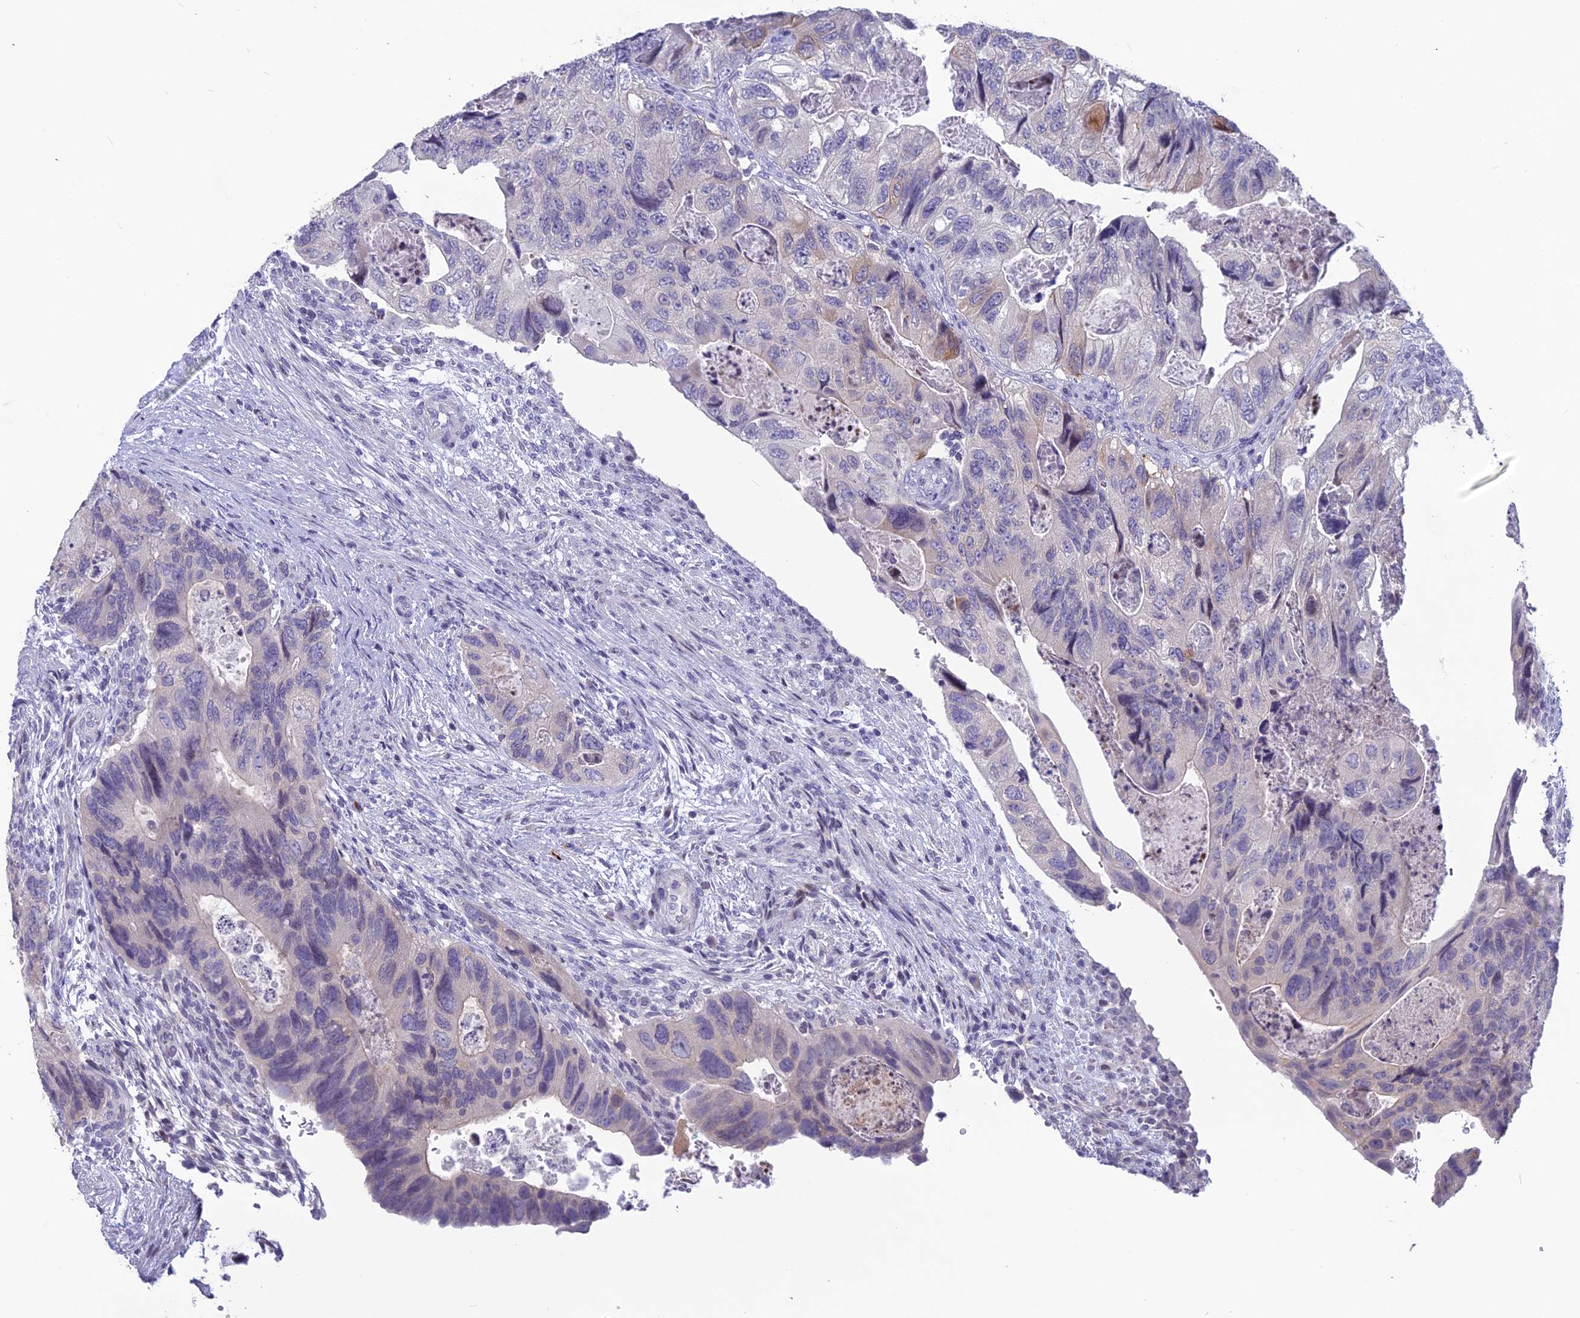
{"staining": {"intensity": "moderate", "quantity": "<25%", "location": "cytoplasmic/membranous"}, "tissue": "colorectal cancer", "cell_type": "Tumor cells", "image_type": "cancer", "snomed": [{"axis": "morphology", "description": "Adenocarcinoma, NOS"}, {"axis": "topography", "description": "Rectum"}], "caption": "Immunohistochemical staining of human colorectal cancer (adenocarcinoma) shows low levels of moderate cytoplasmic/membranous staining in about <25% of tumor cells. The staining is performed using DAB (3,3'-diaminobenzidine) brown chromogen to label protein expression. The nuclei are counter-stained blue using hematoxylin.", "gene": "TMEM134", "patient": {"sex": "male", "age": 63}}